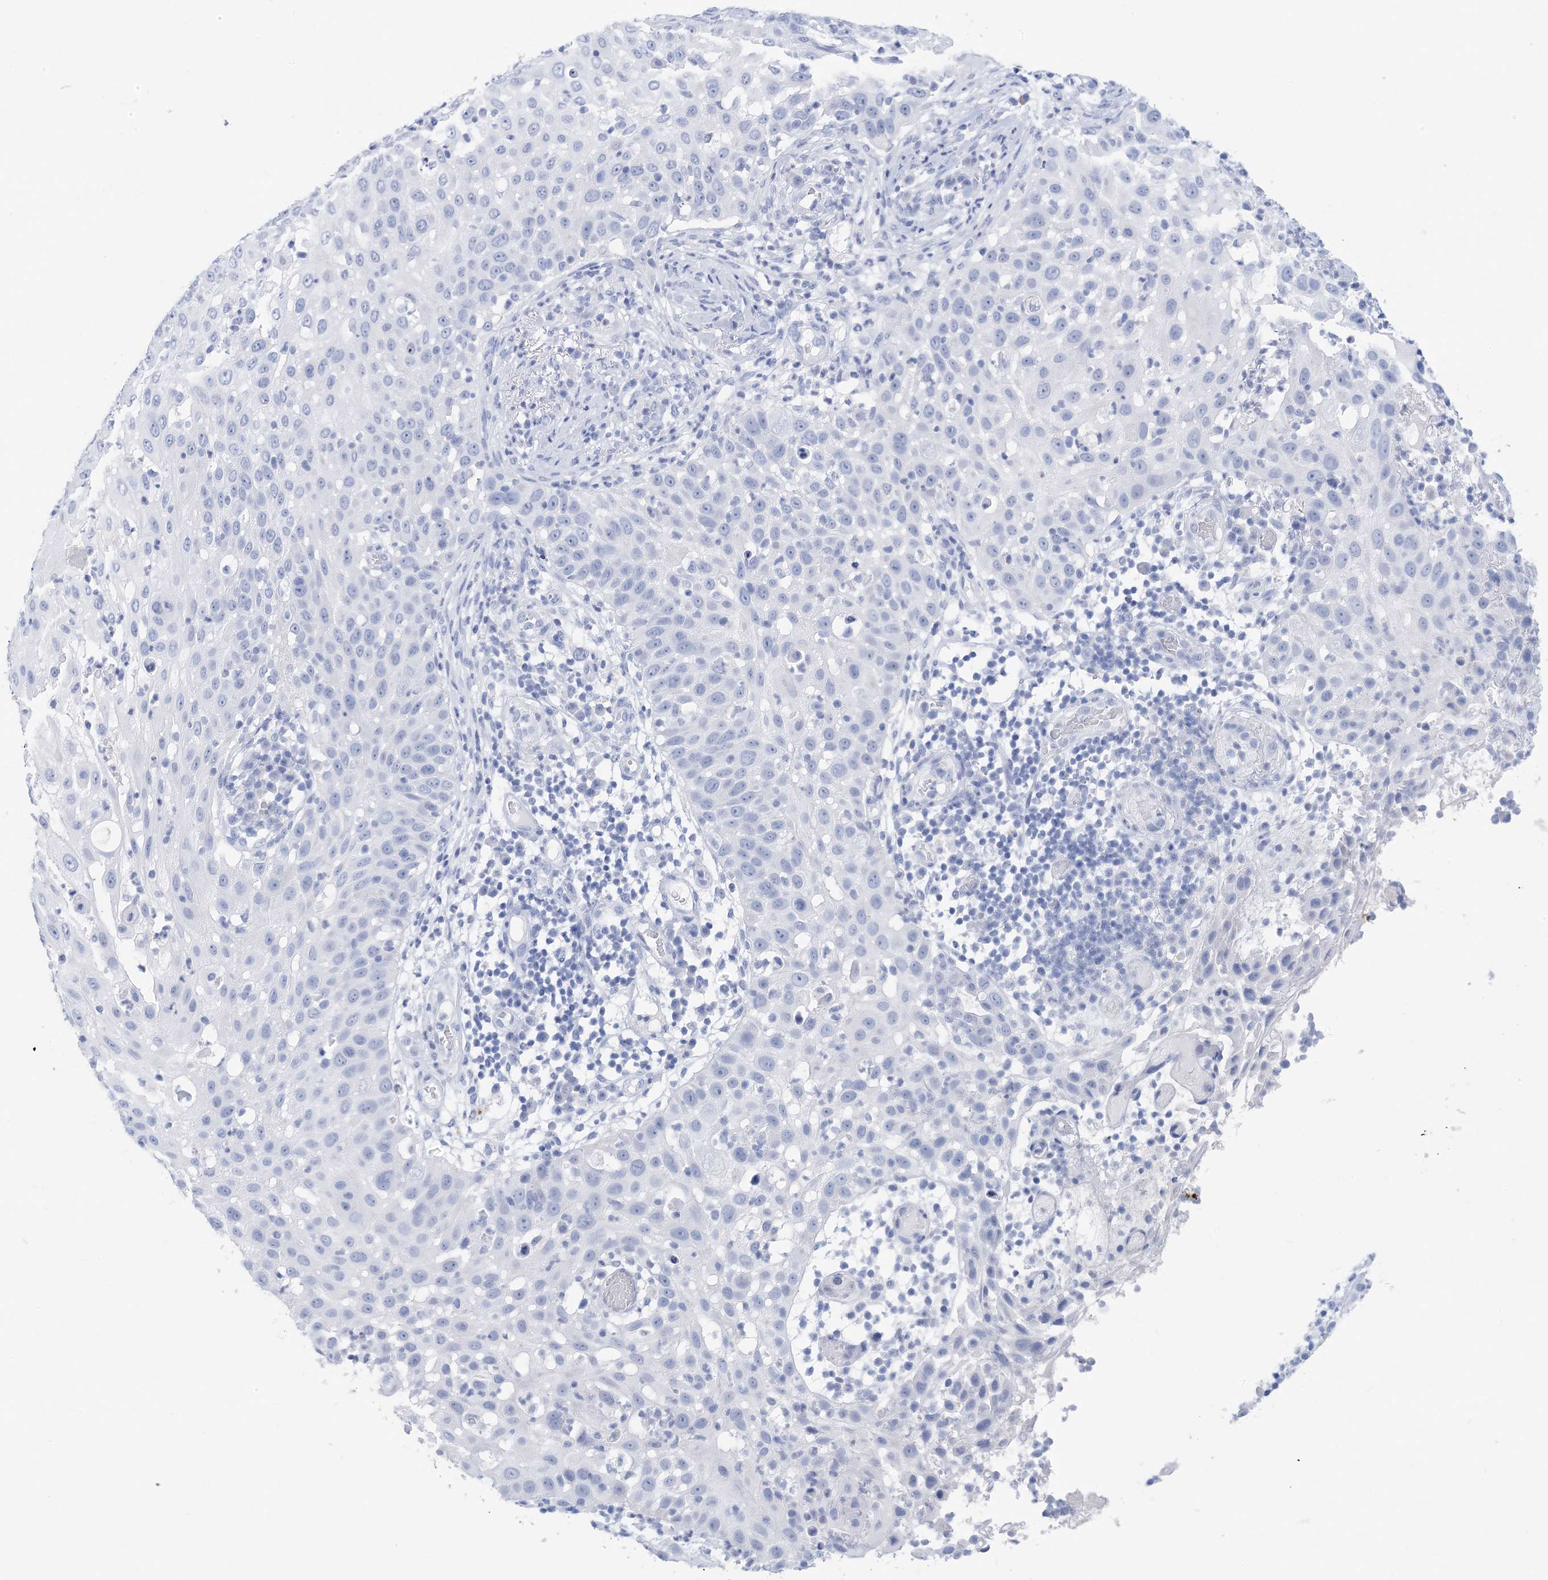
{"staining": {"intensity": "negative", "quantity": "none", "location": "none"}, "tissue": "skin cancer", "cell_type": "Tumor cells", "image_type": "cancer", "snomed": [{"axis": "morphology", "description": "Squamous cell carcinoma, NOS"}, {"axis": "topography", "description": "Skin"}], "caption": "Immunohistochemical staining of skin squamous cell carcinoma exhibits no significant staining in tumor cells. Brightfield microscopy of immunohistochemistry (IHC) stained with DAB (brown) and hematoxylin (blue), captured at high magnification.", "gene": "SH3YL1", "patient": {"sex": "female", "age": 44}}